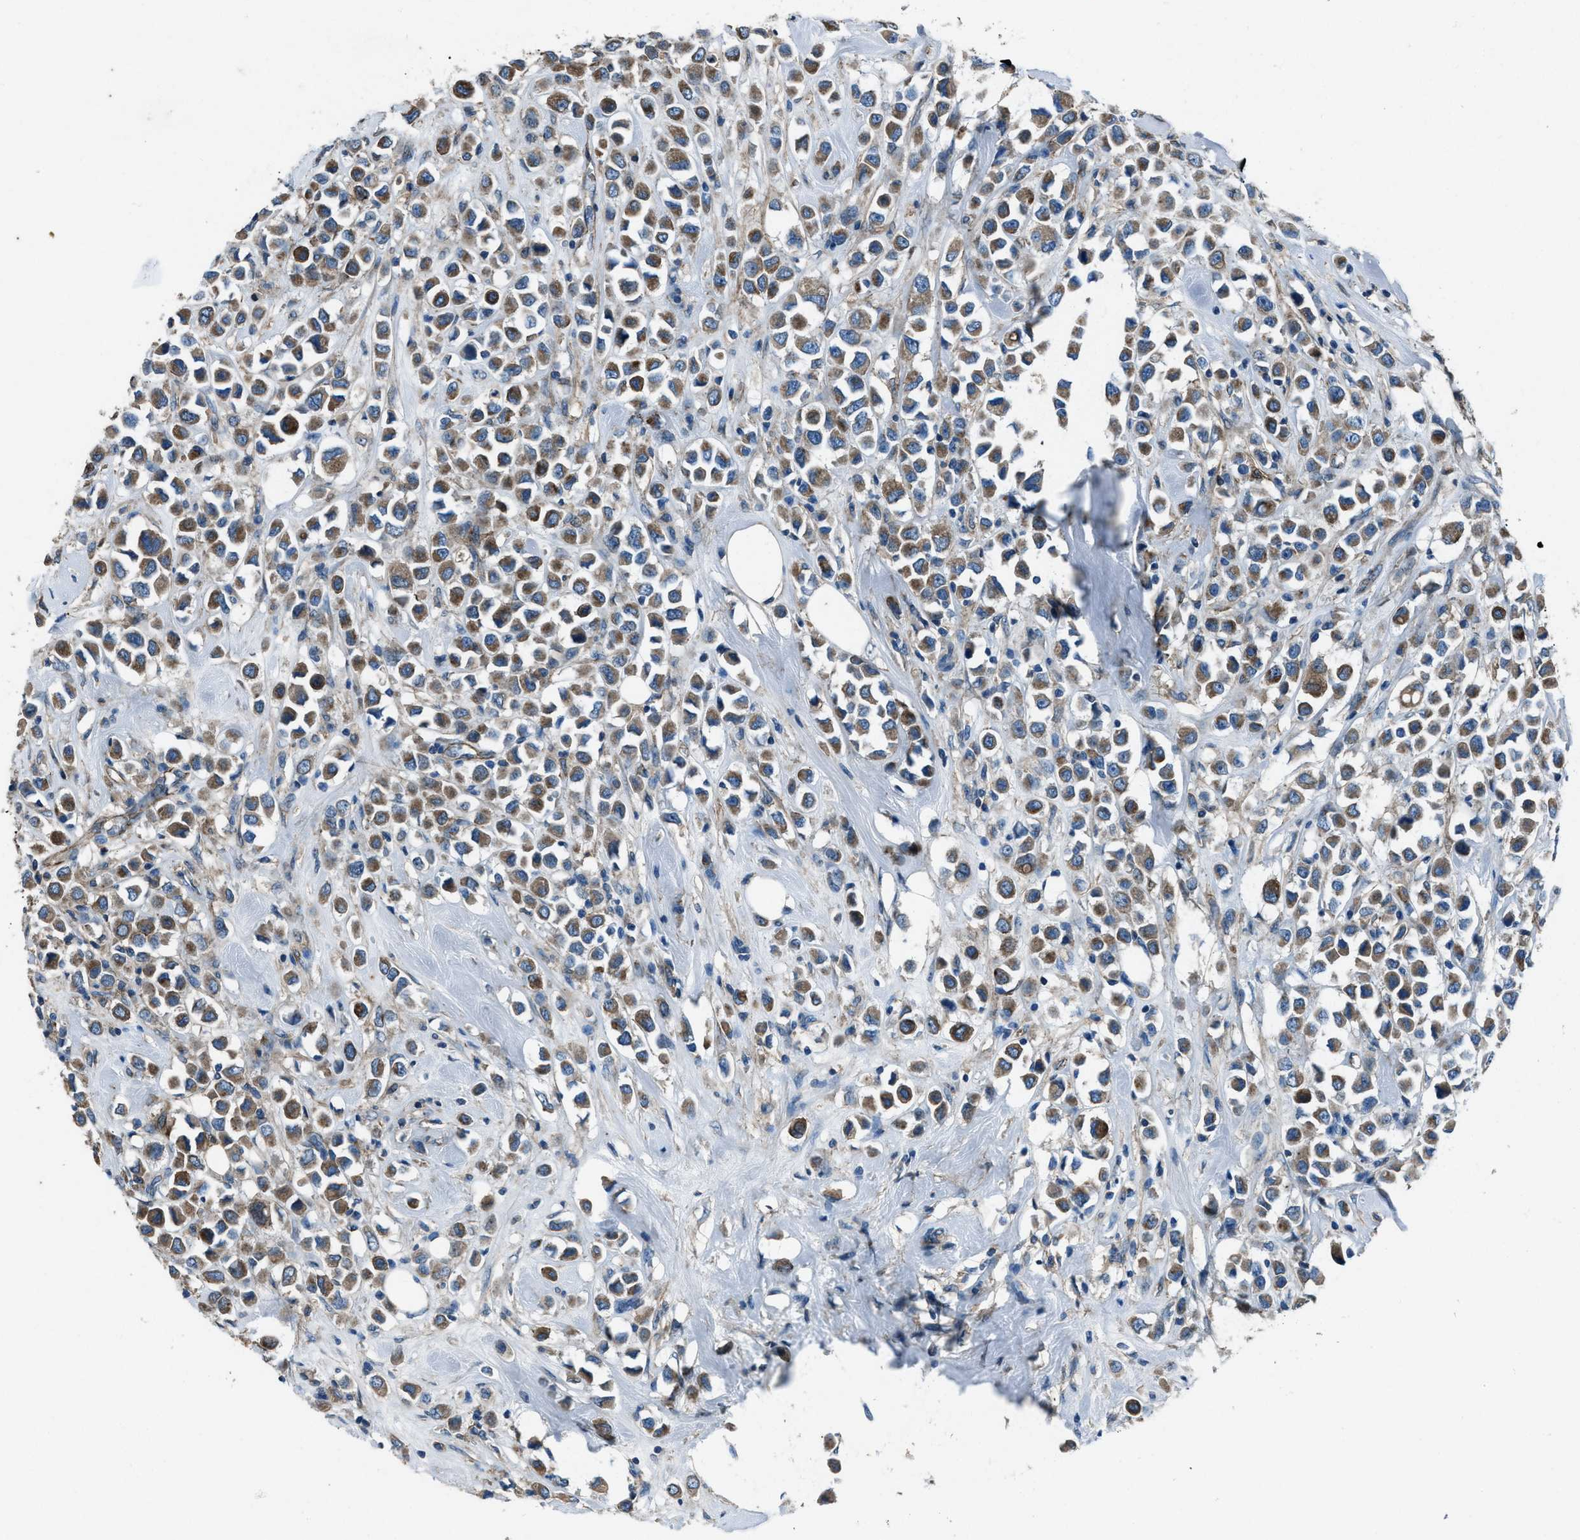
{"staining": {"intensity": "moderate", "quantity": ">75%", "location": "cytoplasmic/membranous"}, "tissue": "breast cancer", "cell_type": "Tumor cells", "image_type": "cancer", "snomed": [{"axis": "morphology", "description": "Duct carcinoma"}, {"axis": "topography", "description": "Breast"}], "caption": "IHC micrograph of intraductal carcinoma (breast) stained for a protein (brown), which reveals medium levels of moderate cytoplasmic/membranous expression in about >75% of tumor cells.", "gene": "SVIL", "patient": {"sex": "female", "age": 61}}